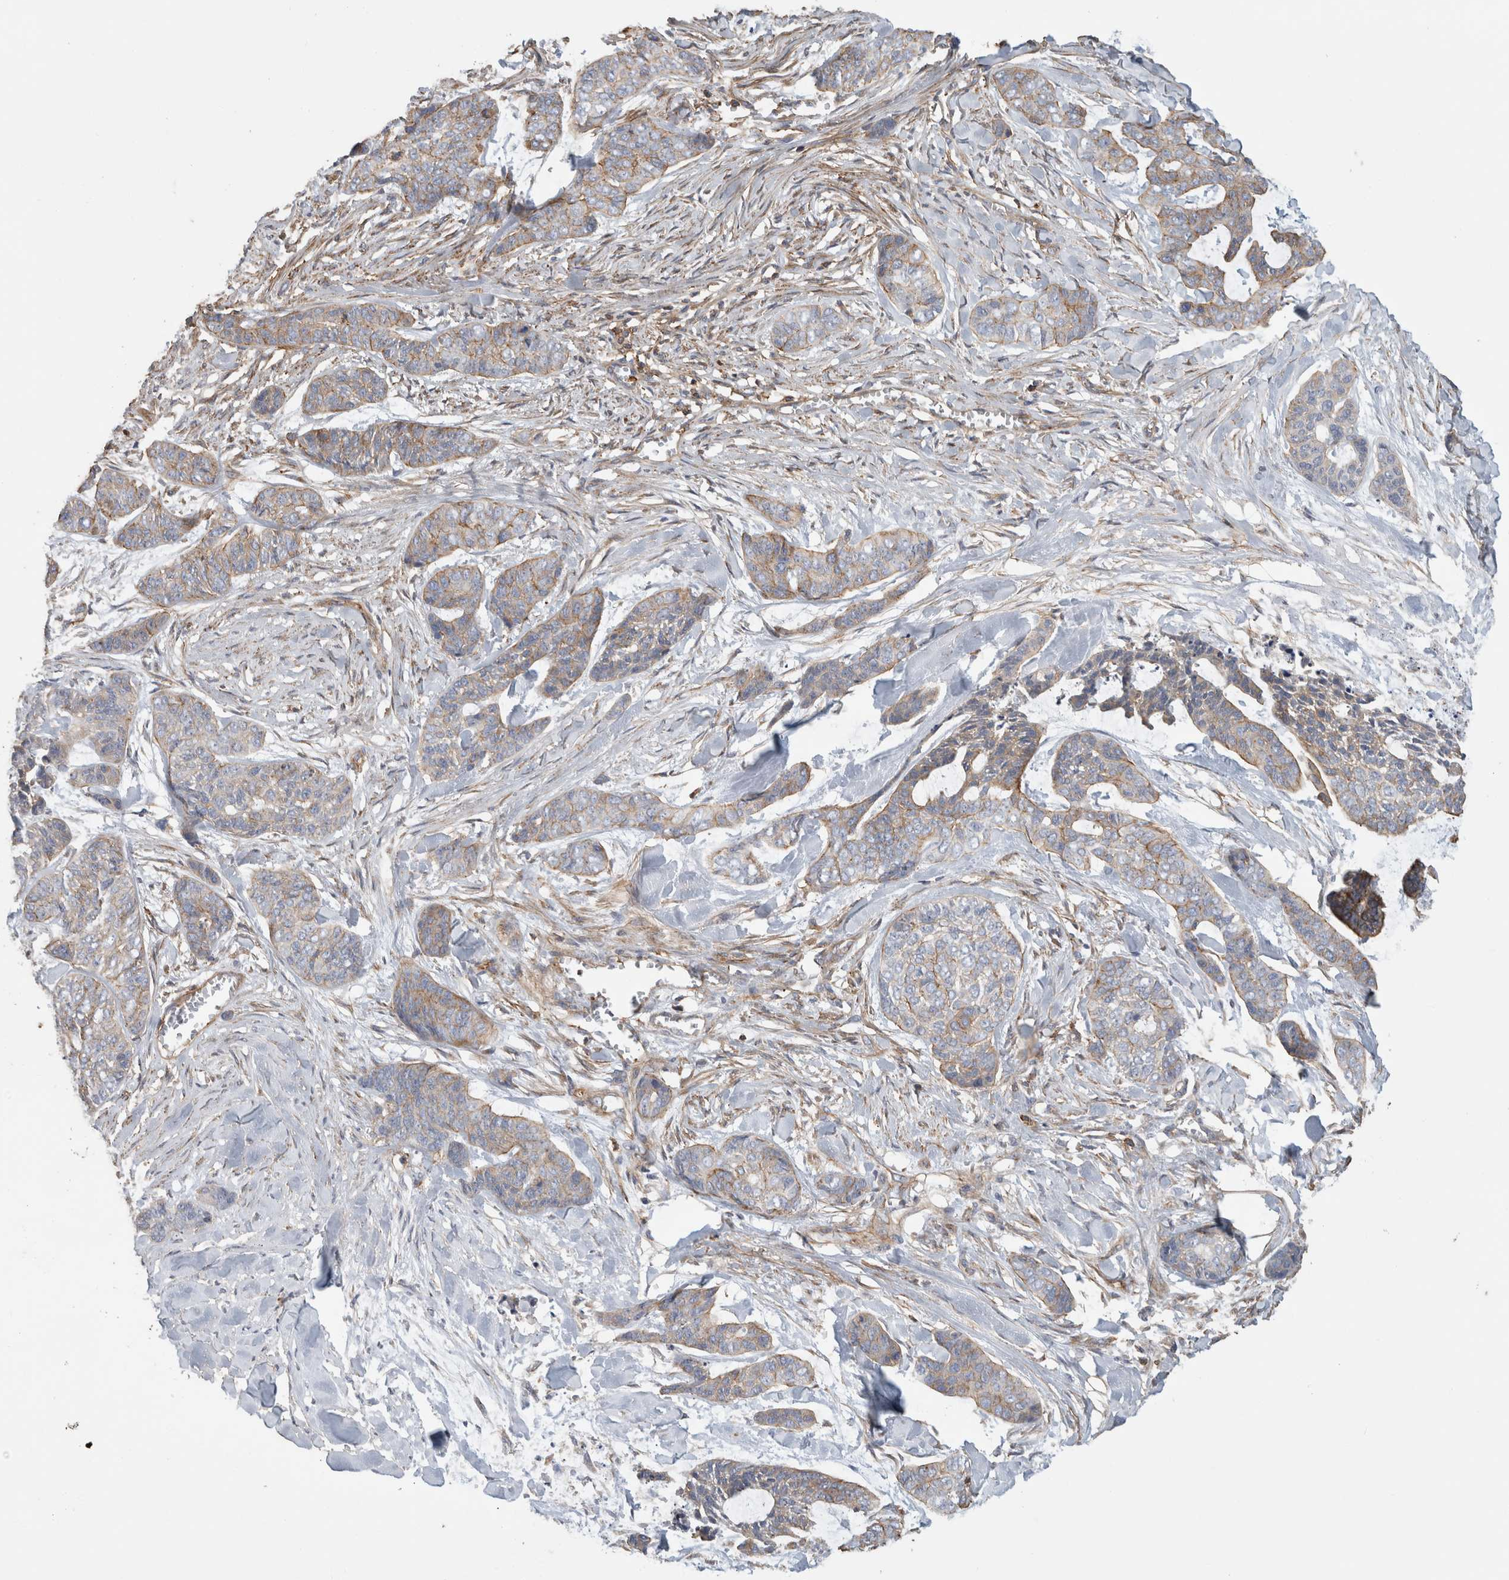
{"staining": {"intensity": "moderate", "quantity": "25%-75%", "location": "cytoplasmic/membranous"}, "tissue": "skin cancer", "cell_type": "Tumor cells", "image_type": "cancer", "snomed": [{"axis": "morphology", "description": "Basal cell carcinoma"}, {"axis": "topography", "description": "Skin"}], "caption": "A brown stain shows moderate cytoplasmic/membranous positivity of a protein in basal cell carcinoma (skin) tumor cells.", "gene": "GPER1", "patient": {"sex": "female", "age": 64}}